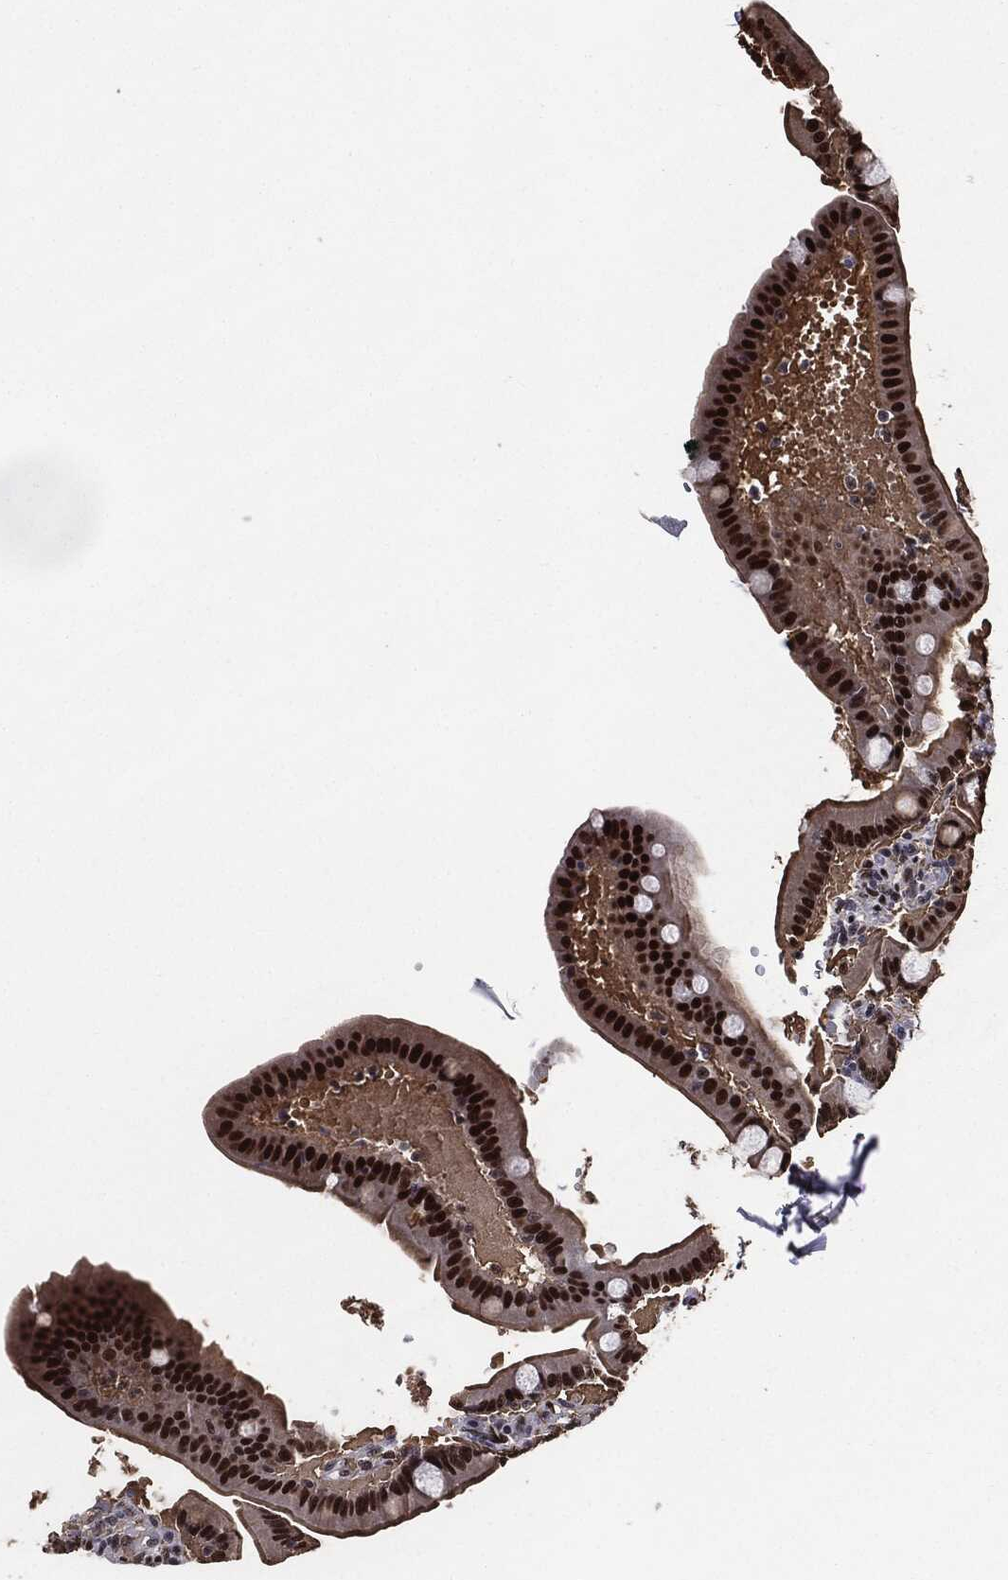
{"staining": {"intensity": "strong", "quantity": ">75%", "location": "nuclear"}, "tissue": "small intestine", "cell_type": "Glandular cells", "image_type": "normal", "snomed": [{"axis": "morphology", "description": "Normal tissue, NOS"}, {"axis": "topography", "description": "Small intestine"}], "caption": "Immunohistochemical staining of normal human small intestine displays high levels of strong nuclear expression in approximately >75% of glandular cells.", "gene": "JUN", "patient": {"sex": "male", "age": 66}}